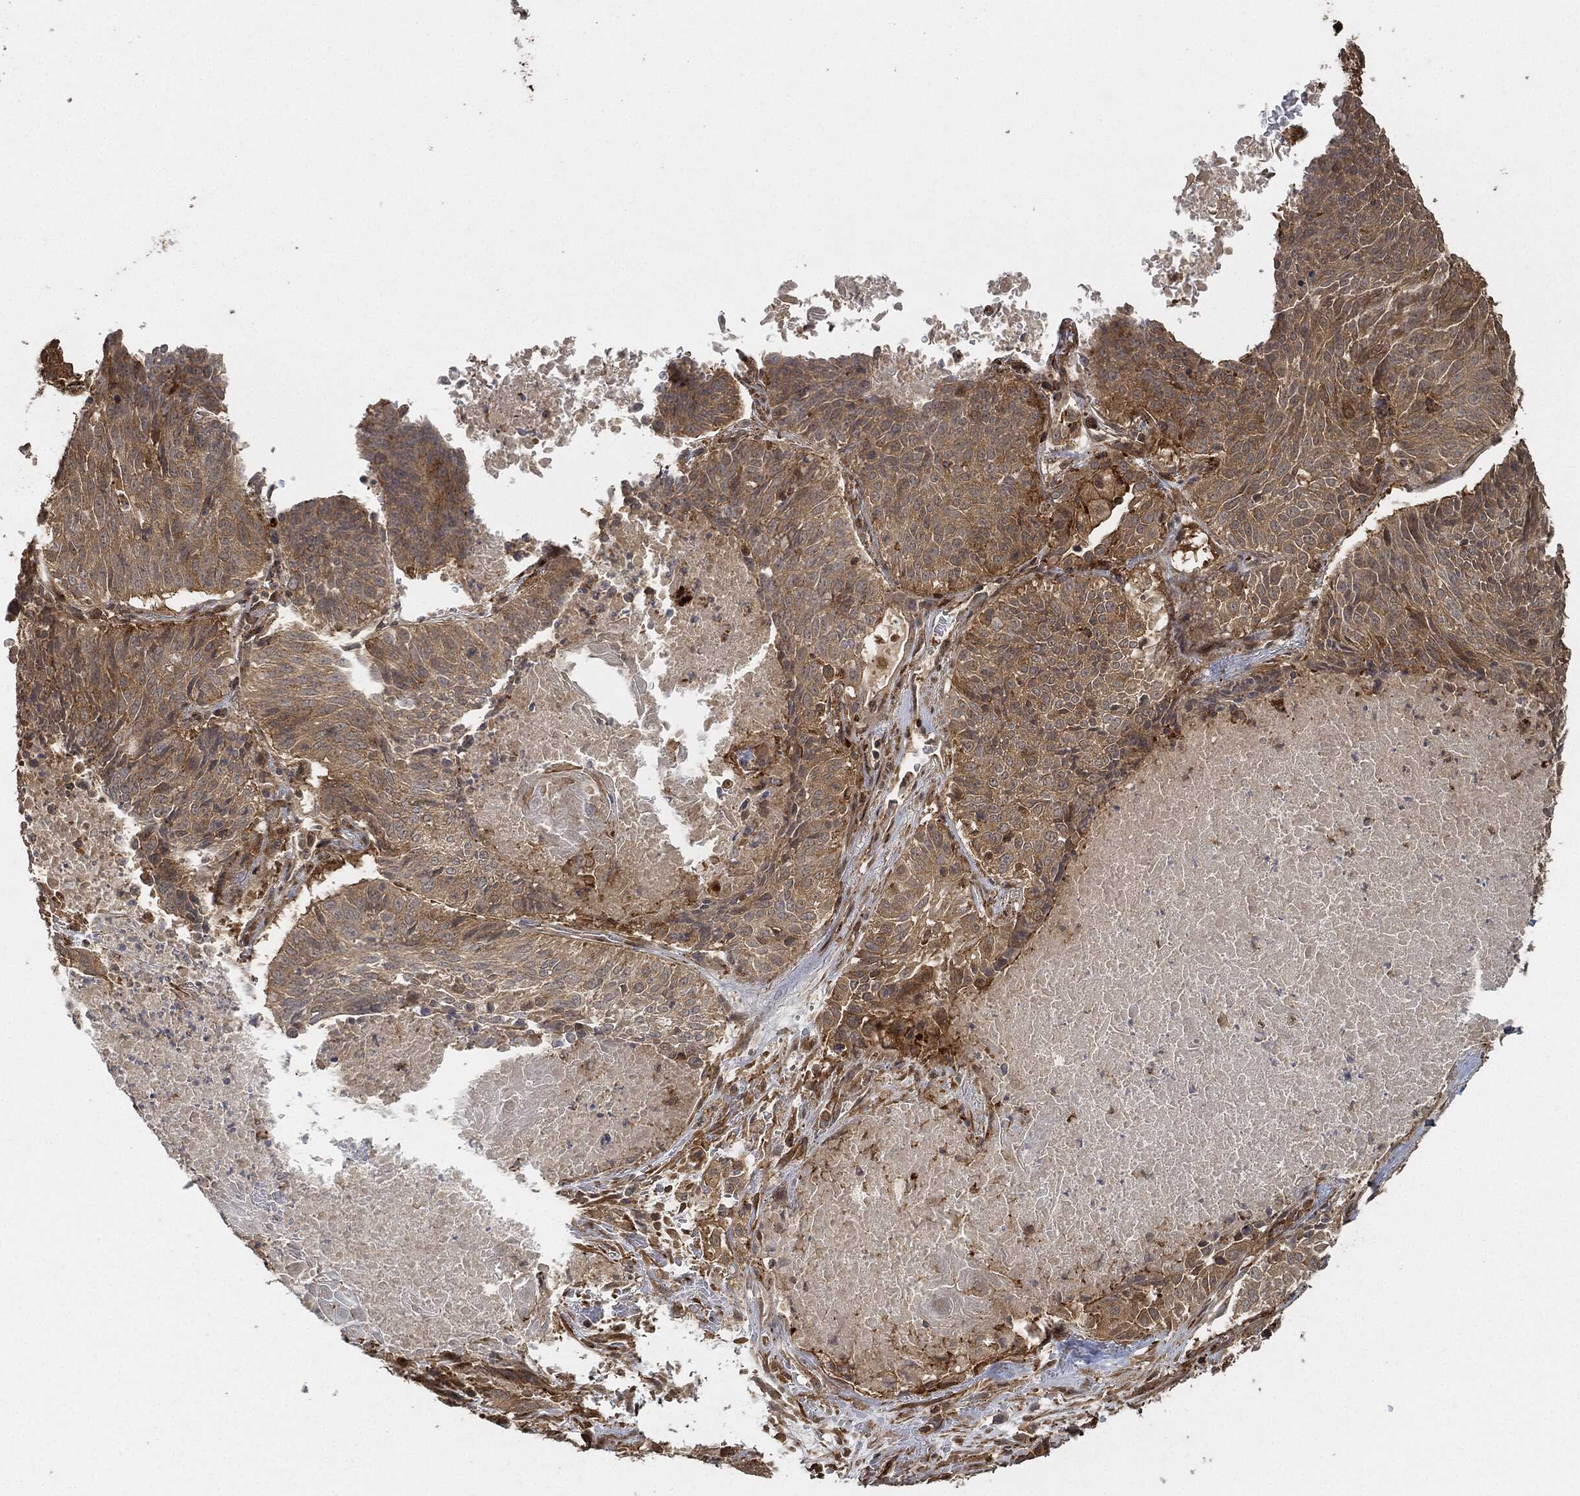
{"staining": {"intensity": "moderate", "quantity": "25%-75%", "location": "cytoplasmic/membranous"}, "tissue": "lung cancer", "cell_type": "Tumor cells", "image_type": "cancer", "snomed": [{"axis": "morphology", "description": "Squamous cell carcinoma, NOS"}, {"axis": "topography", "description": "Lung"}], "caption": "Immunohistochemical staining of squamous cell carcinoma (lung) demonstrates moderate cytoplasmic/membranous protein positivity in approximately 25%-75% of tumor cells. Using DAB (3,3'-diaminobenzidine) (brown) and hematoxylin (blue) stains, captured at high magnification using brightfield microscopy.", "gene": "TPT1", "patient": {"sex": "male", "age": 64}}